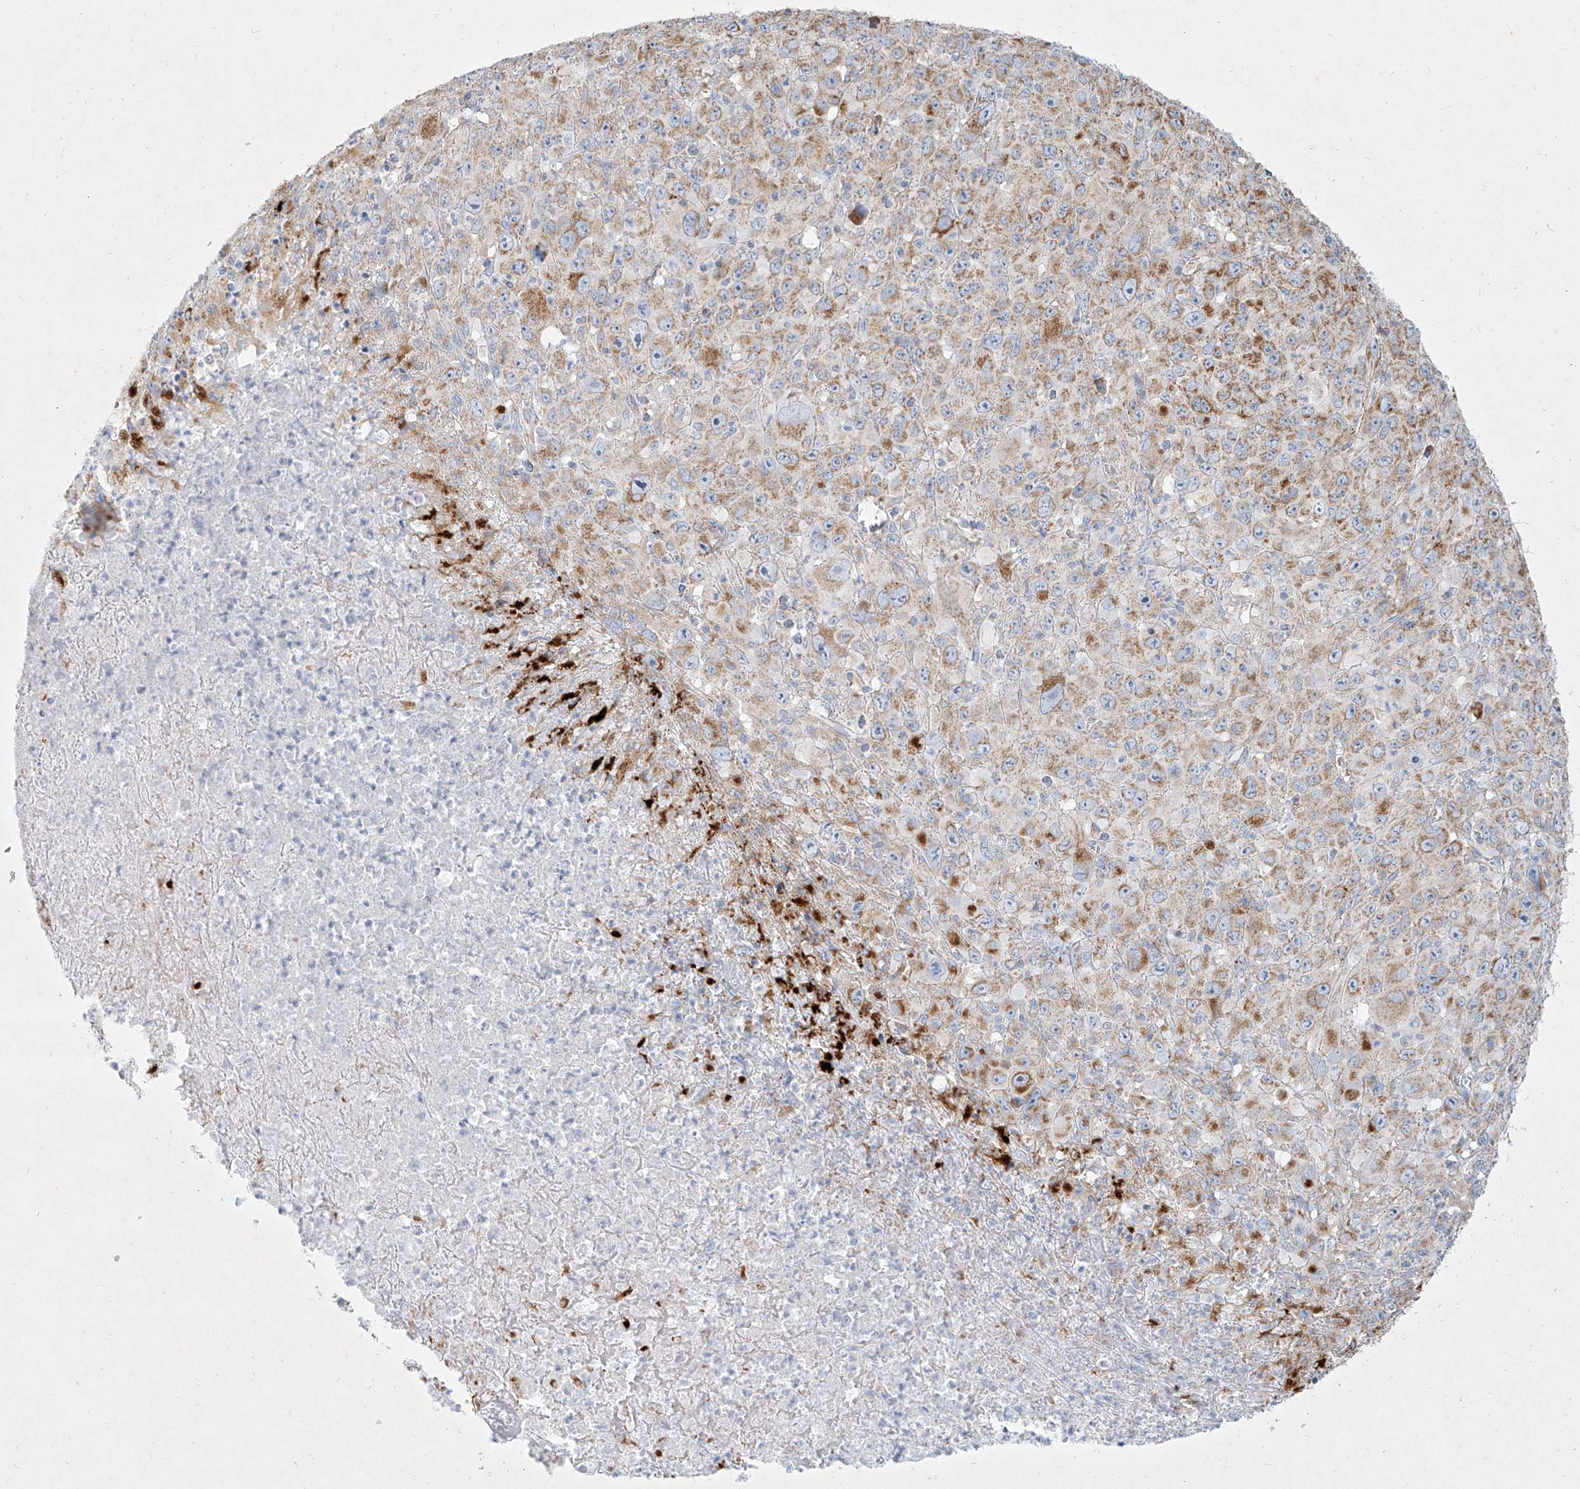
{"staining": {"intensity": "moderate", "quantity": "25%-75%", "location": "cytoplasmic/membranous"}, "tissue": "melanoma", "cell_type": "Tumor cells", "image_type": "cancer", "snomed": [{"axis": "morphology", "description": "Malignant melanoma, Metastatic site"}, {"axis": "topography", "description": "Skin"}], "caption": "Immunohistochemical staining of melanoma reveals medium levels of moderate cytoplasmic/membranous protein staining in approximately 25%-75% of tumor cells.", "gene": "MTX2", "patient": {"sex": "female", "age": 56}}